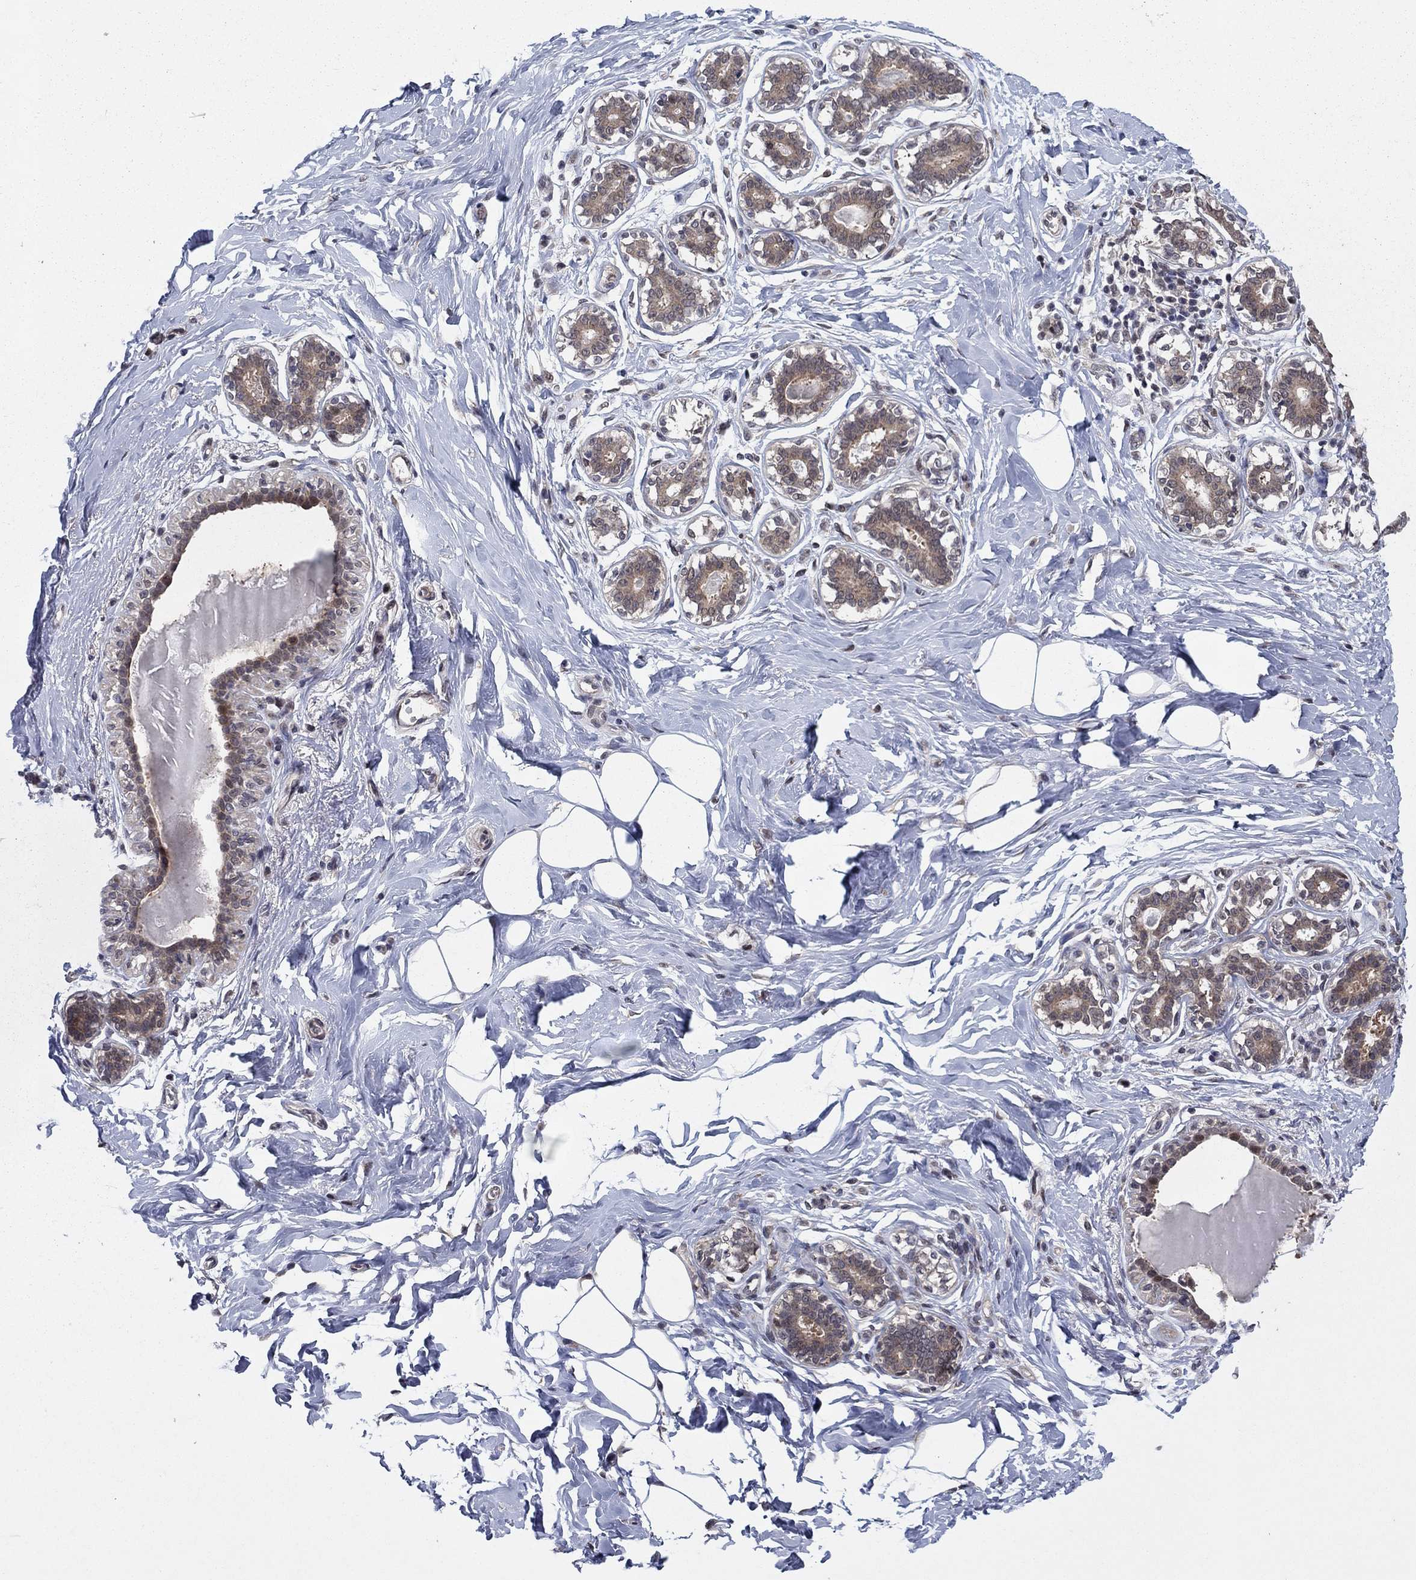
{"staining": {"intensity": "negative", "quantity": "none", "location": "none"}, "tissue": "breast", "cell_type": "Adipocytes", "image_type": "normal", "snomed": [{"axis": "morphology", "description": "Normal tissue, NOS"}, {"axis": "morphology", "description": "Lobular carcinoma, in situ"}, {"axis": "topography", "description": "Breast"}], "caption": "The image reveals no significant positivity in adipocytes of breast.", "gene": "PSMC1", "patient": {"sex": "female", "age": 35}}